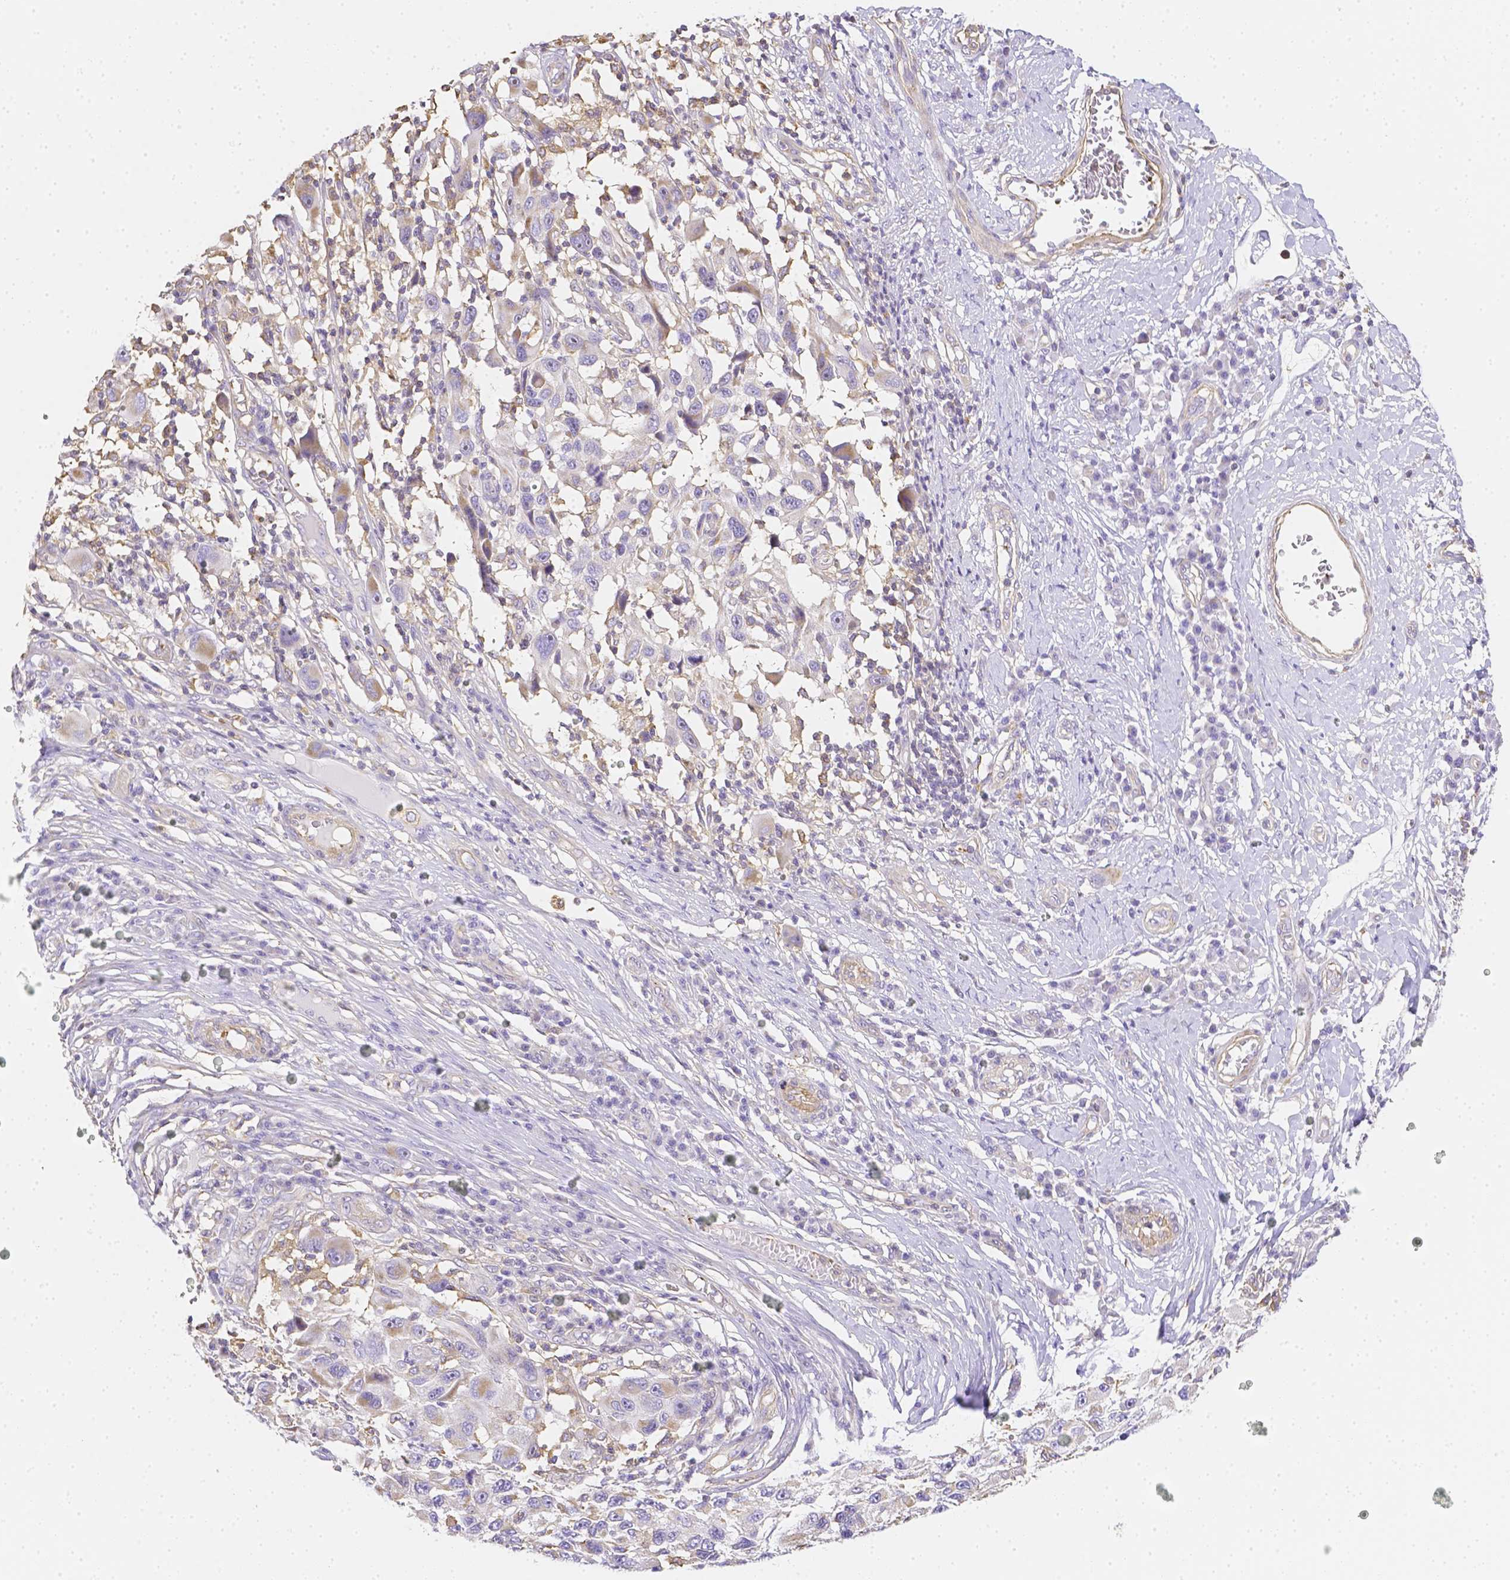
{"staining": {"intensity": "weak", "quantity": "<25%", "location": "cytoplasmic/membranous"}, "tissue": "melanoma", "cell_type": "Tumor cells", "image_type": "cancer", "snomed": [{"axis": "morphology", "description": "Malignant melanoma, NOS"}, {"axis": "topography", "description": "Skin"}], "caption": "This is a photomicrograph of immunohistochemistry staining of melanoma, which shows no expression in tumor cells.", "gene": "ASAH2", "patient": {"sex": "male", "age": 53}}